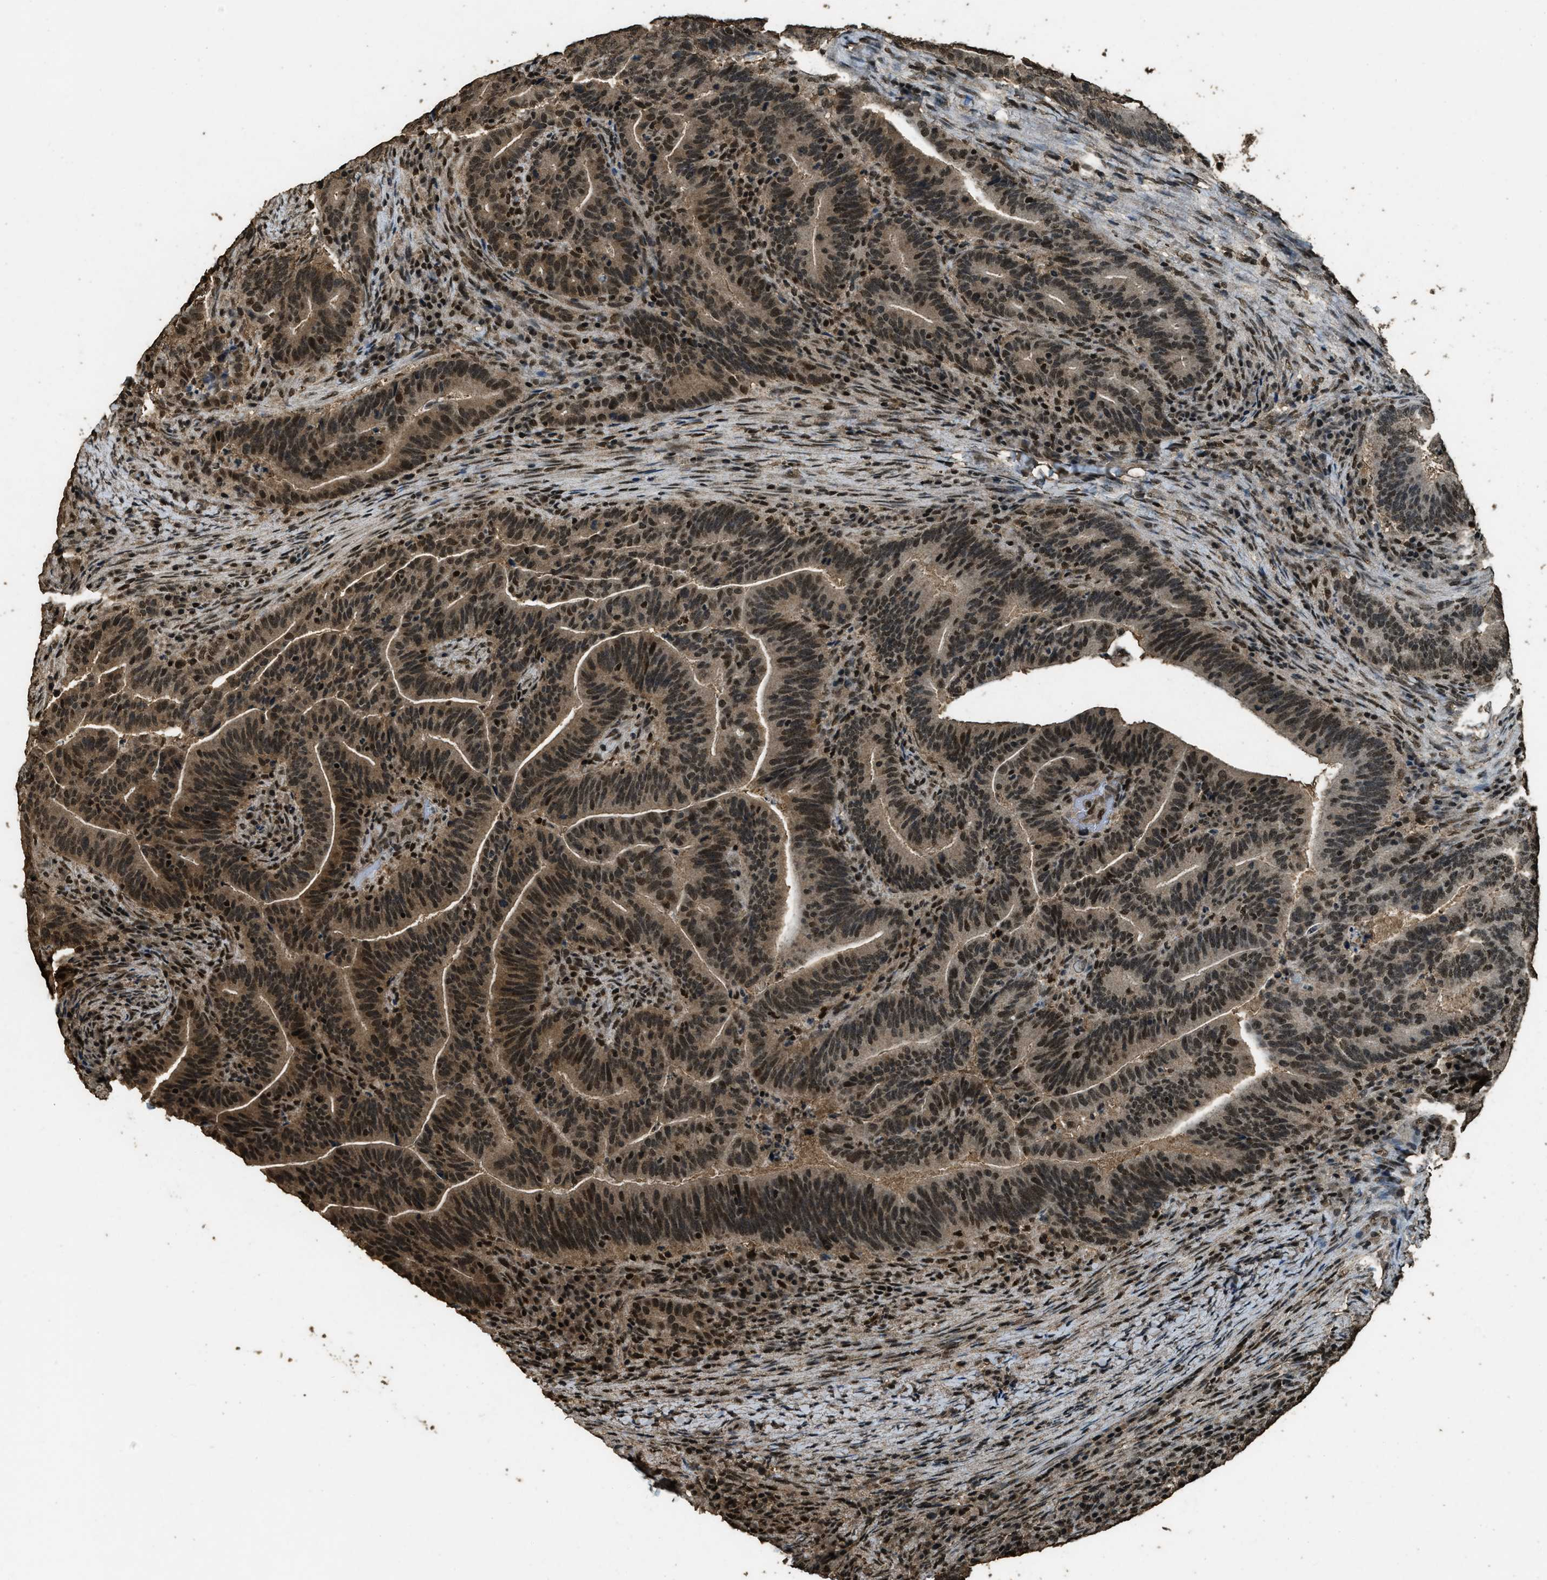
{"staining": {"intensity": "moderate", "quantity": ">75%", "location": "nuclear"}, "tissue": "colorectal cancer", "cell_type": "Tumor cells", "image_type": "cancer", "snomed": [{"axis": "morphology", "description": "Normal tissue, NOS"}, {"axis": "morphology", "description": "Adenocarcinoma, NOS"}, {"axis": "topography", "description": "Colon"}], "caption": "Approximately >75% of tumor cells in adenocarcinoma (colorectal) show moderate nuclear protein expression as visualized by brown immunohistochemical staining.", "gene": "MYB", "patient": {"sex": "female", "age": 66}}